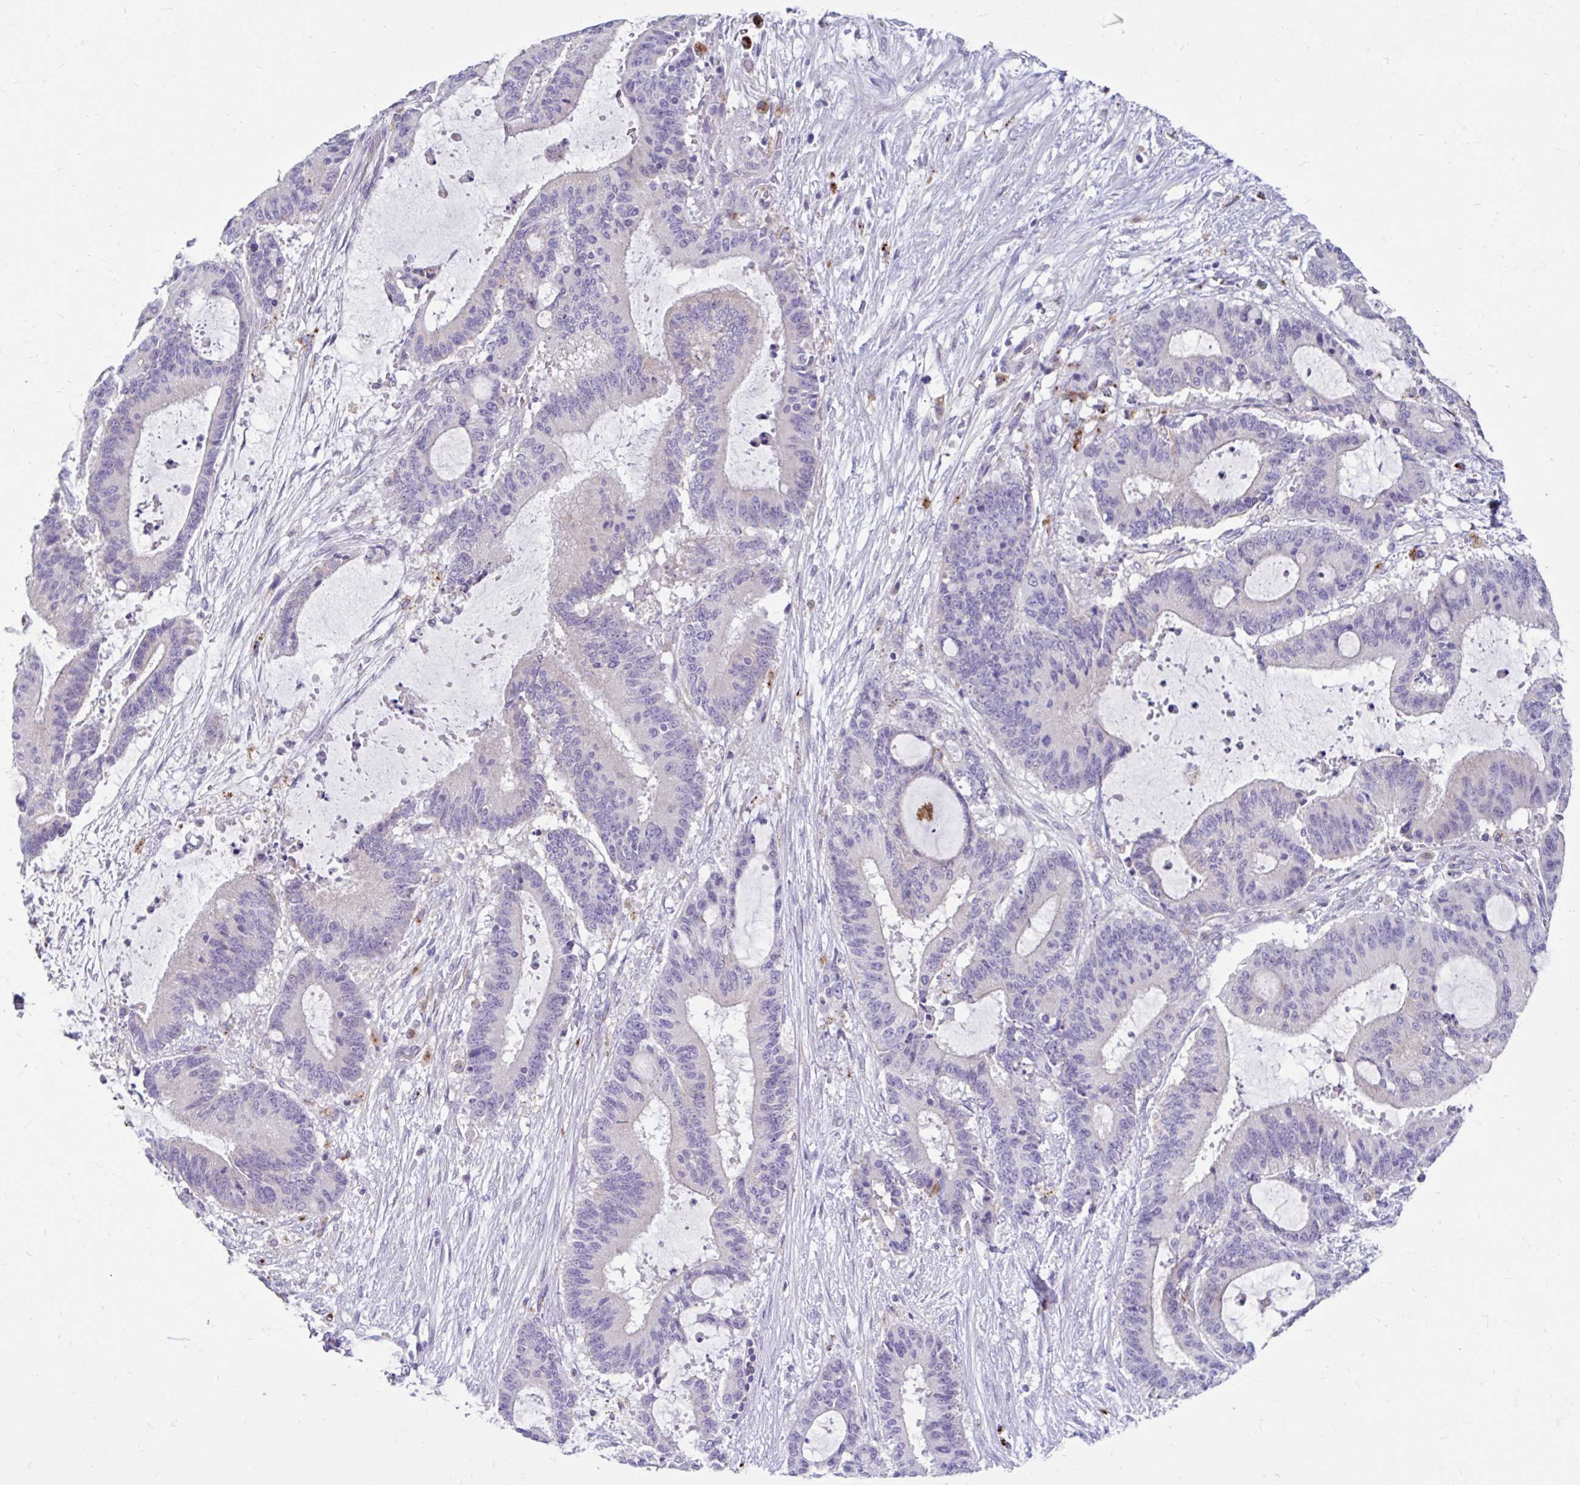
{"staining": {"intensity": "negative", "quantity": "none", "location": "none"}, "tissue": "liver cancer", "cell_type": "Tumor cells", "image_type": "cancer", "snomed": [{"axis": "morphology", "description": "Normal tissue, NOS"}, {"axis": "morphology", "description": "Cholangiocarcinoma"}, {"axis": "topography", "description": "Liver"}, {"axis": "topography", "description": "Peripheral nerve tissue"}], "caption": "A high-resolution photomicrograph shows immunohistochemistry staining of liver cholangiocarcinoma, which reveals no significant positivity in tumor cells.", "gene": "ZNF33A", "patient": {"sex": "female", "age": 73}}